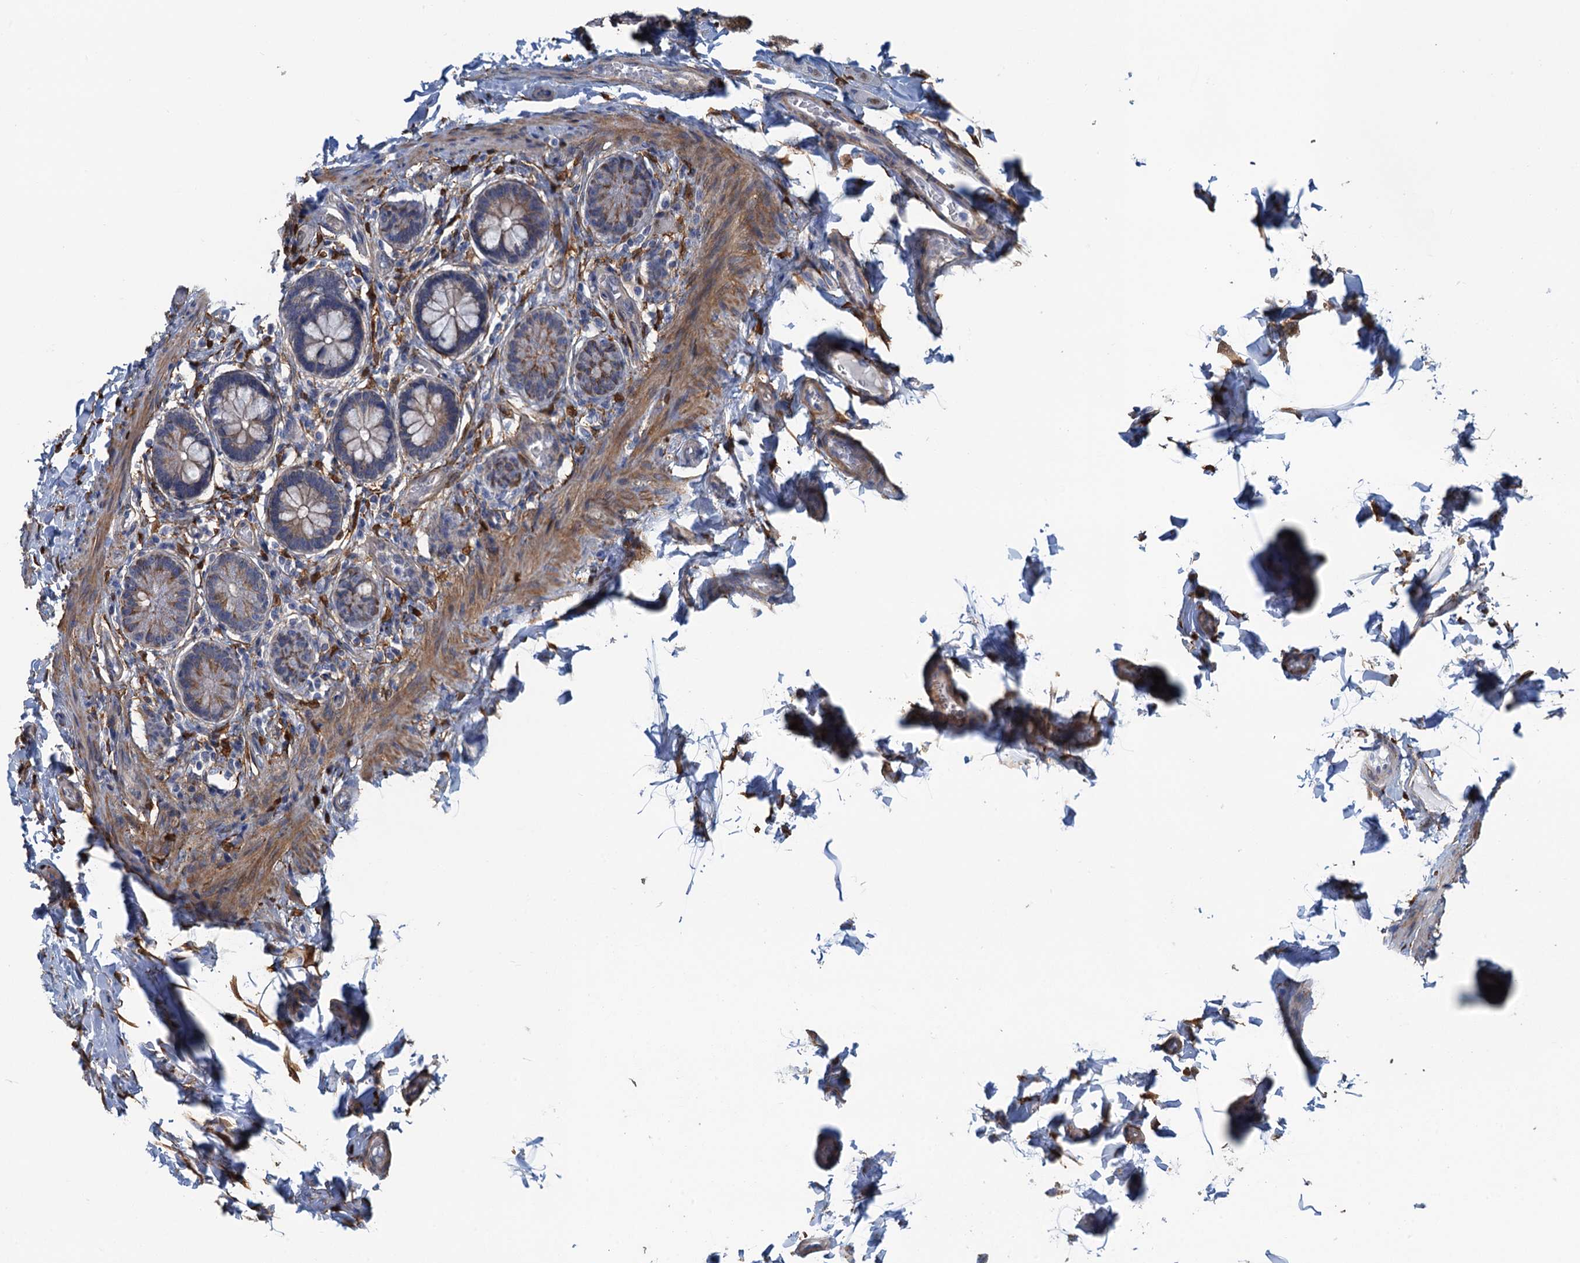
{"staining": {"intensity": "moderate", "quantity": "25%-75%", "location": "cytoplasmic/membranous"}, "tissue": "small intestine", "cell_type": "Glandular cells", "image_type": "normal", "snomed": [{"axis": "morphology", "description": "Normal tissue, NOS"}, {"axis": "topography", "description": "Small intestine"}], "caption": "Human small intestine stained for a protein (brown) reveals moderate cytoplasmic/membranous positive positivity in approximately 25%-75% of glandular cells.", "gene": "POGLUT3", "patient": {"sex": "male", "age": 52}}